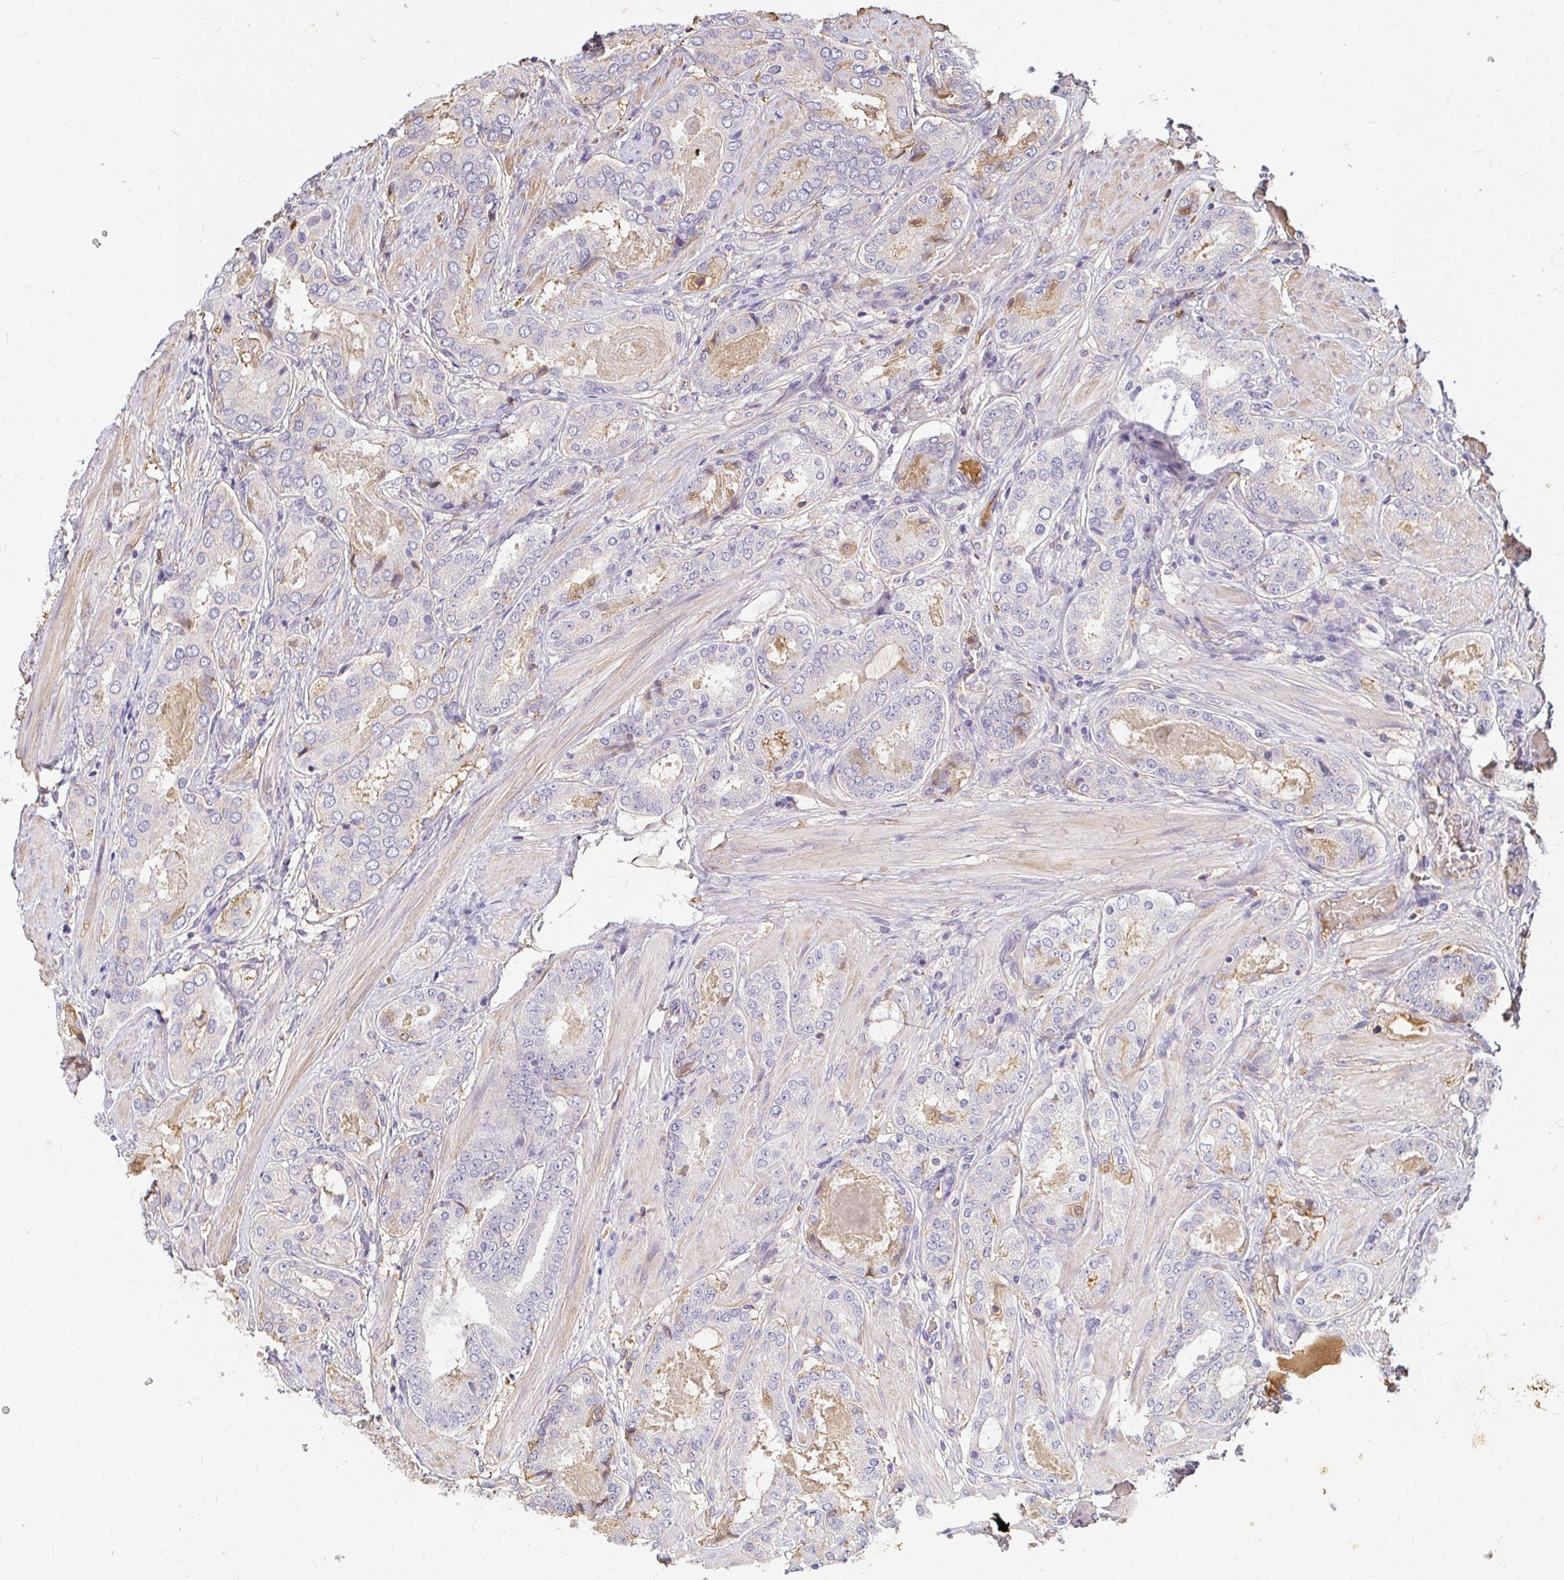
{"staining": {"intensity": "negative", "quantity": "none", "location": "none"}, "tissue": "prostate cancer", "cell_type": "Tumor cells", "image_type": "cancer", "snomed": [{"axis": "morphology", "description": "Adenocarcinoma, High grade"}, {"axis": "topography", "description": "Prostate"}], "caption": "Human high-grade adenocarcinoma (prostate) stained for a protein using IHC reveals no staining in tumor cells.", "gene": "LOXL4", "patient": {"sex": "male", "age": 63}}